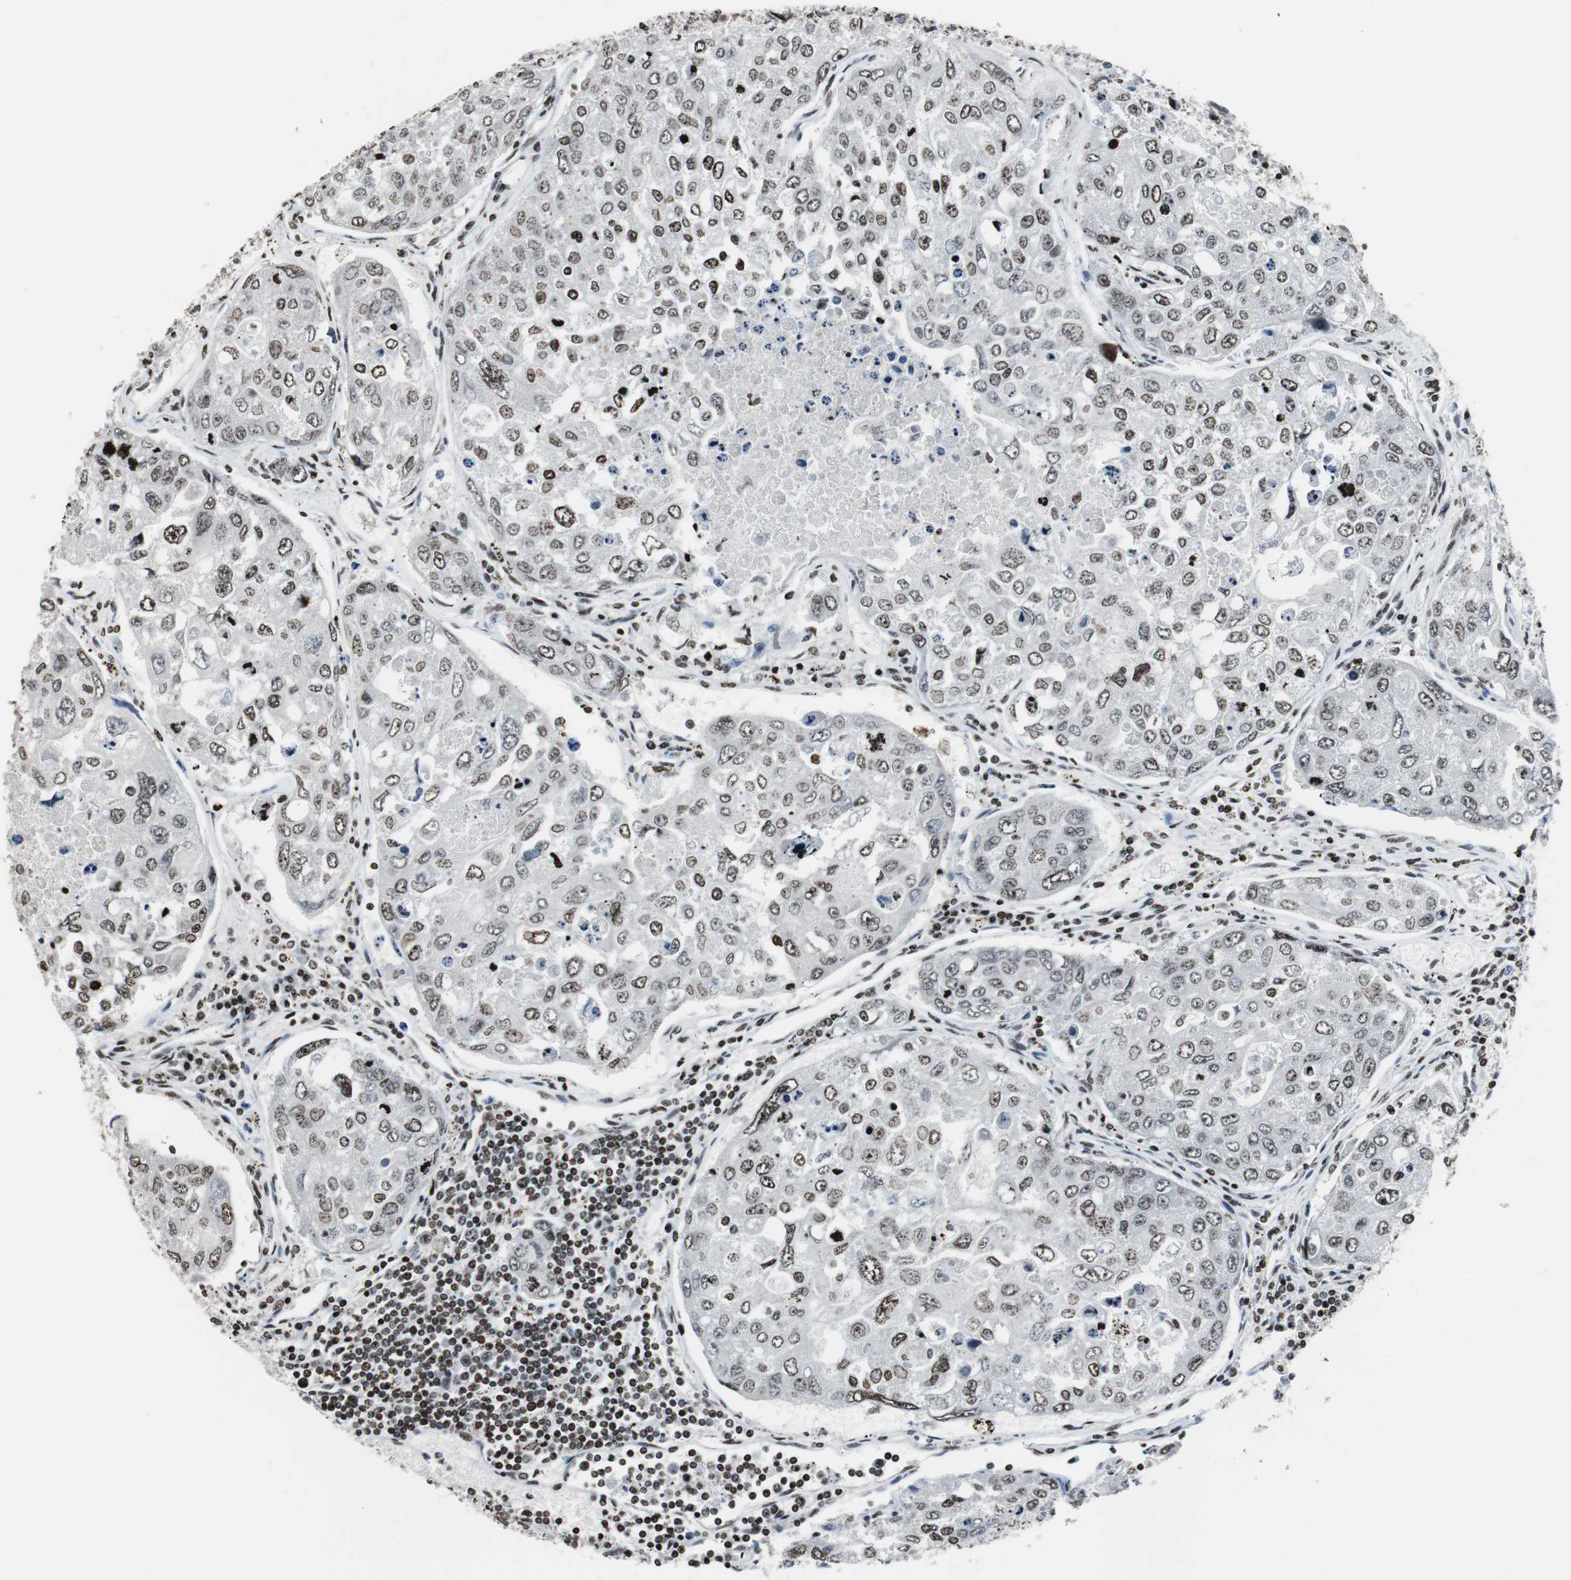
{"staining": {"intensity": "moderate", "quantity": ">75%", "location": "nuclear"}, "tissue": "urothelial cancer", "cell_type": "Tumor cells", "image_type": "cancer", "snomed": [{"axis": "morphology", "description": "Urothelial carcinoma, High grade"}, {"axis": "topography", "description": "Lymph node"}, {"axis": "topography", "description": "Urinary bladder"}], "caption": "There is medium levels of moderate nuclear expression in tumor cells of high-grade urothelial carcinoma, as demonstrated by immunohistochemical staining (brown color).", "gene": "PAXIP1", "patient": {"sex": "male", "age": 51}}